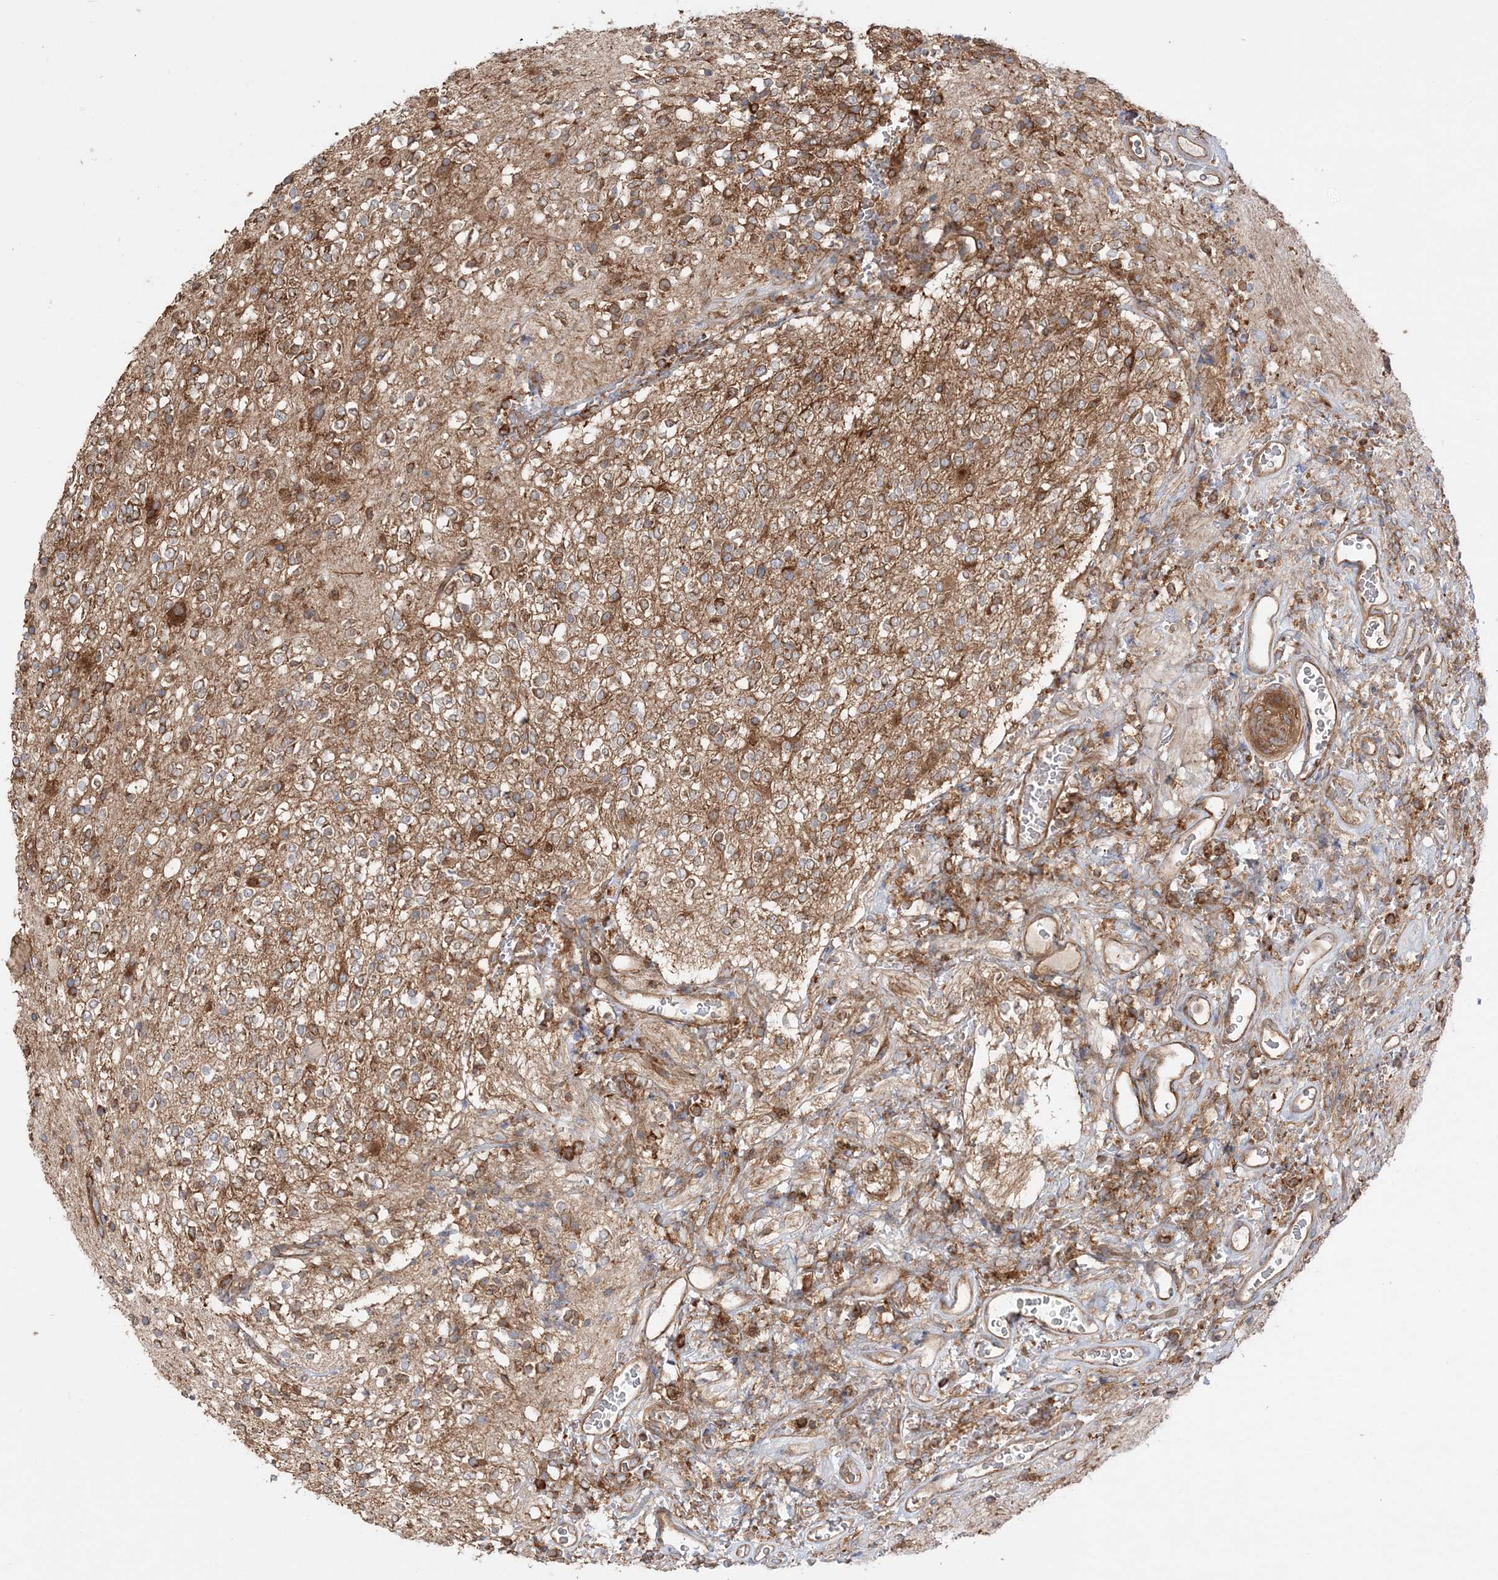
{"staining": {"intensity": "moderate", "quantity": "<25%", "location": "cytoplasmic/membranous"}, "tissue": "glioma", "cell_type": "Tumor cells", "image_type": "cancer", "snomed": [{"axis": "morphology", "description": "Glioma, malignant, High grade"}, {"axis": "topography", "description": "Brain"}], "caption": "DAB immunohistochemical staining of malignant glioma (high-grade) shows moderate cytoplasmic/membranous protein expression in about <25% of tumor cells.", "gene": "TBC1D5", "patient": {"sex": "male", "age": 34}}